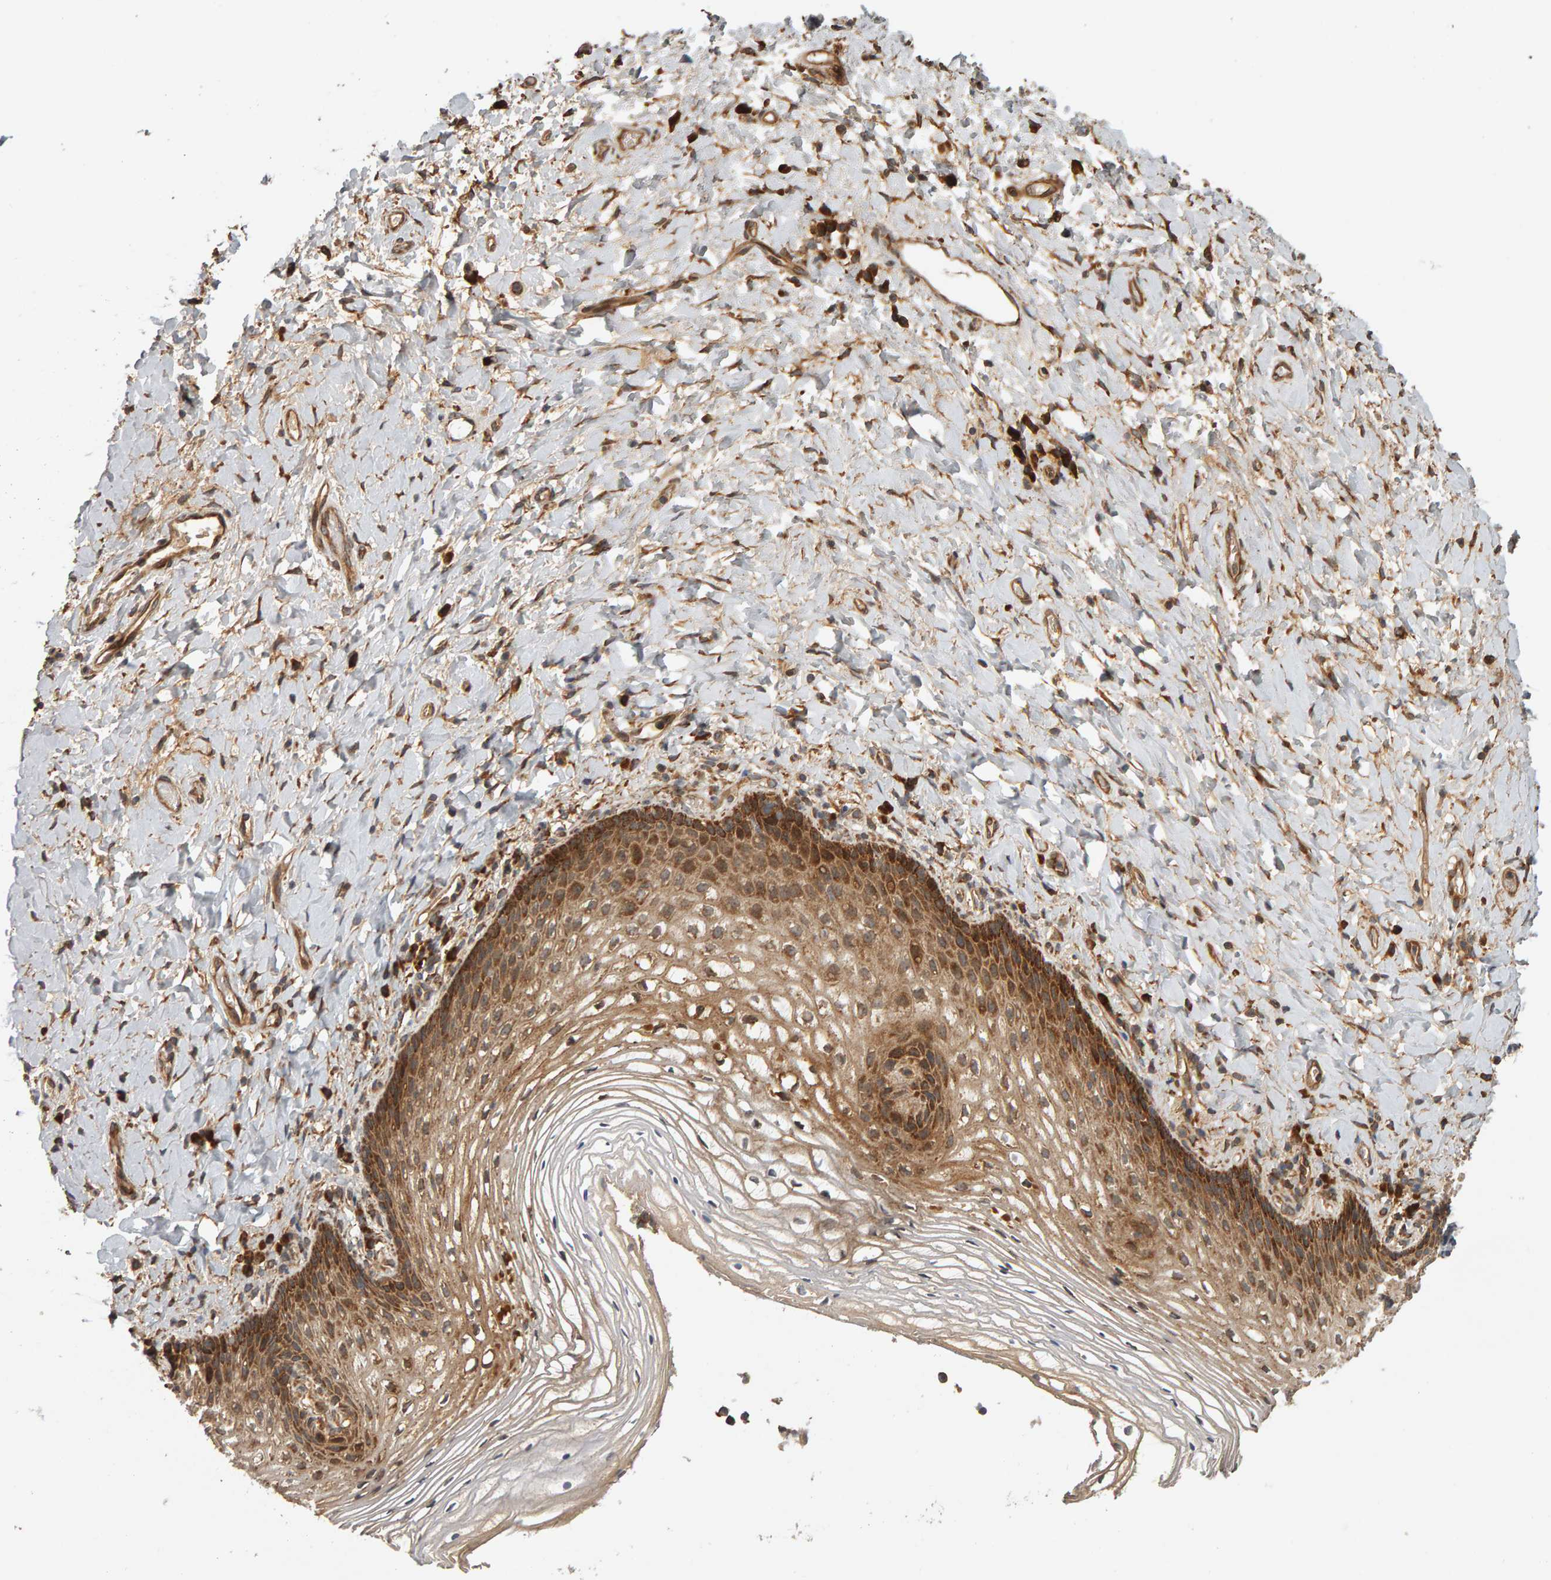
{"staining": {"intensity": "moderate", "quantity": ">75%", "location": "cytoplasmic/membranous"}, "tissue": "vagina", "cell_type": "Squamous epithelial cells", "image_type": "normal", "snomed": [{"axis": "morphology", "description": "Normal tissue, NOS"}, {"axis": "topography", "description": "Vagina"}], "caption": "Human vagina stained with a brown dye displays moderate cytoplasmic/membranous positive positivity in about >75% of squamous epithelial cells.", "gene": "ZFAND1", "patient": {"sex": "female", "age": 60}}